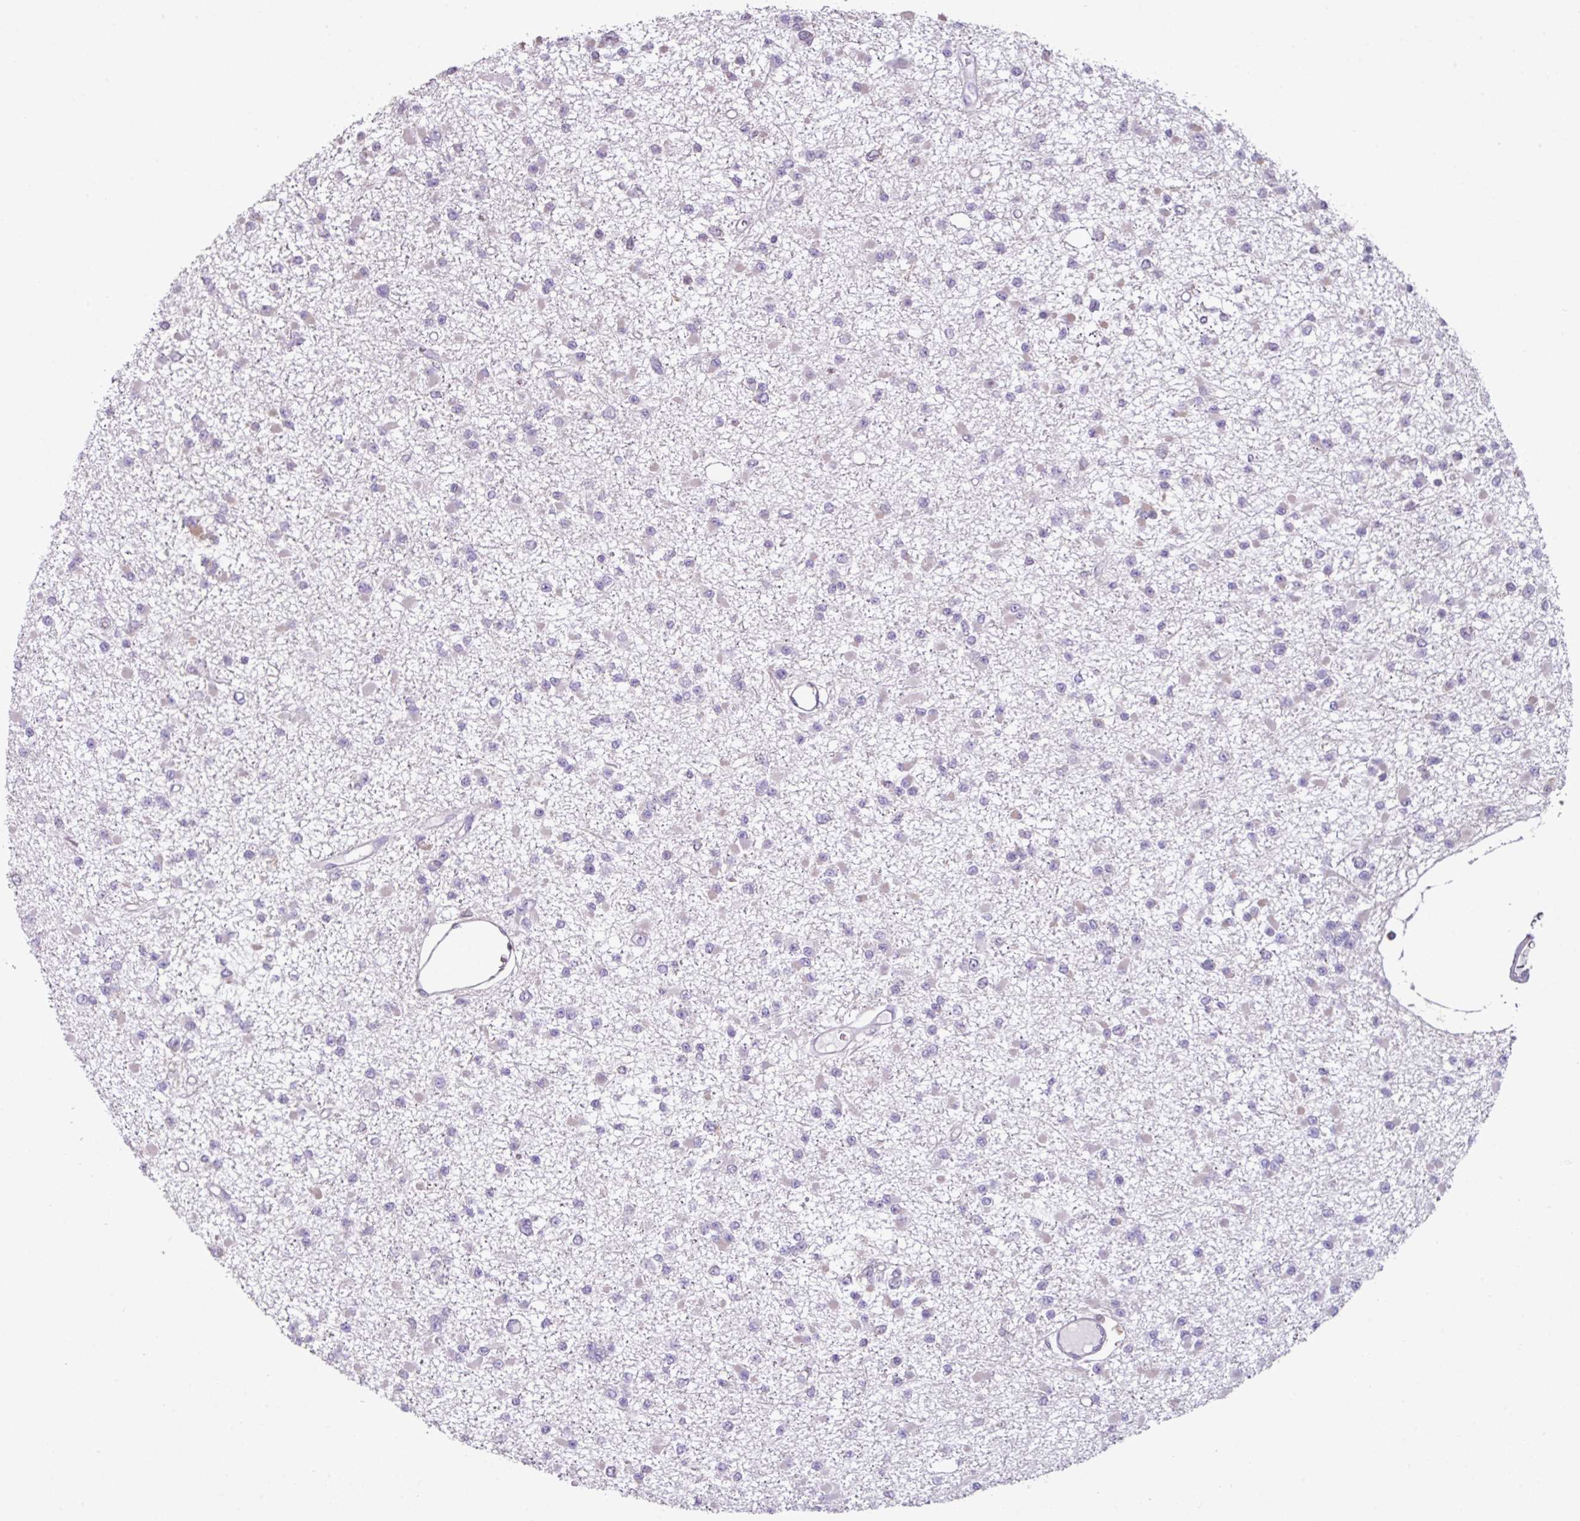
{"staining": {"intensity": "negative", "quantity": "none", "location": "none"}, "tissue": "glioma", "cell_type": "Tumor cells", "image_type": "cancer", "snomed": [{"axis": "morphology", "description": "Glioma, malignant, Low grade"}, {"axis": "topography", "description": "Brain"}], "caption": "An immunohistochemistry photomicrograph of glioma is shown. There is no staining in tumor cells of glioma. (Immunohistochemistry, brightfield microscopy, high magnification).", "gene": "TTLL12", "patient": {"sex": "female", "age": 22}}